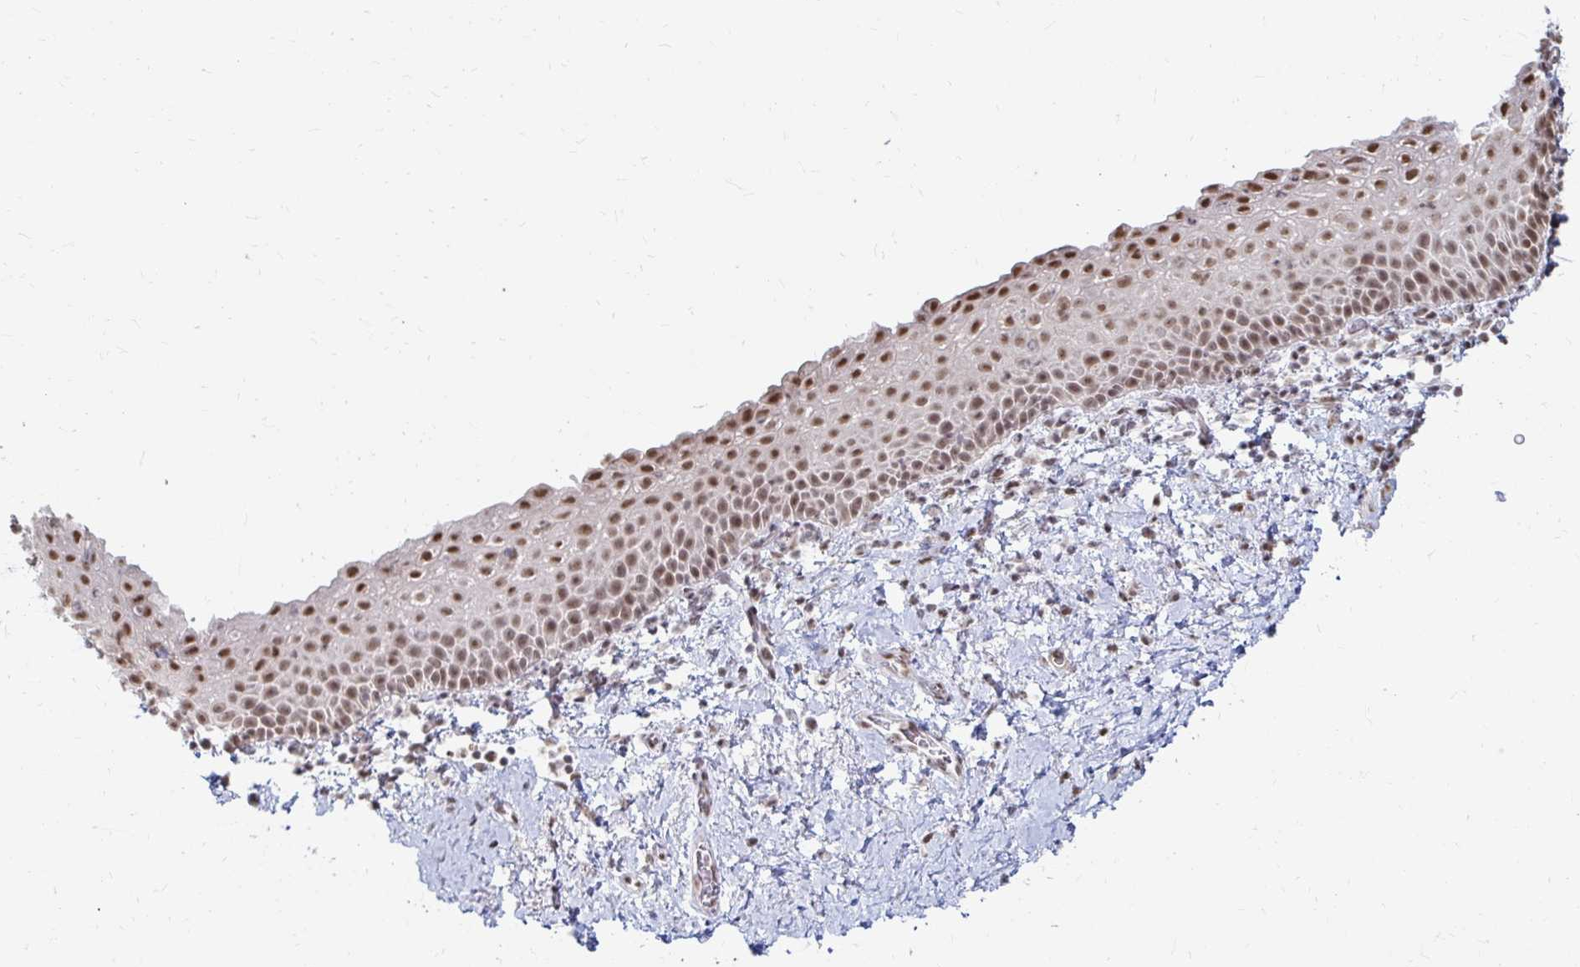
{"staining": {"intensity": "moderate", "quantity": ">75%", "location": "nuclear"}, "tissue": "vagina", "cell_type": "Squamous epithelial cells", "image_type": "normal", "snomed": [{"axis": "morphology", "description": "Normal tissue, NOS"}, {"axis": "topography", "description": "Vagina"}], "caption": "Immunohistochemical staining of benign human vagina reveals >75% levels of moderate nuclear protein expression in about >75% of squamous epithelial cells.", "gene": "HNRNPU", "patient": {"sex": "female", "age": 61}}